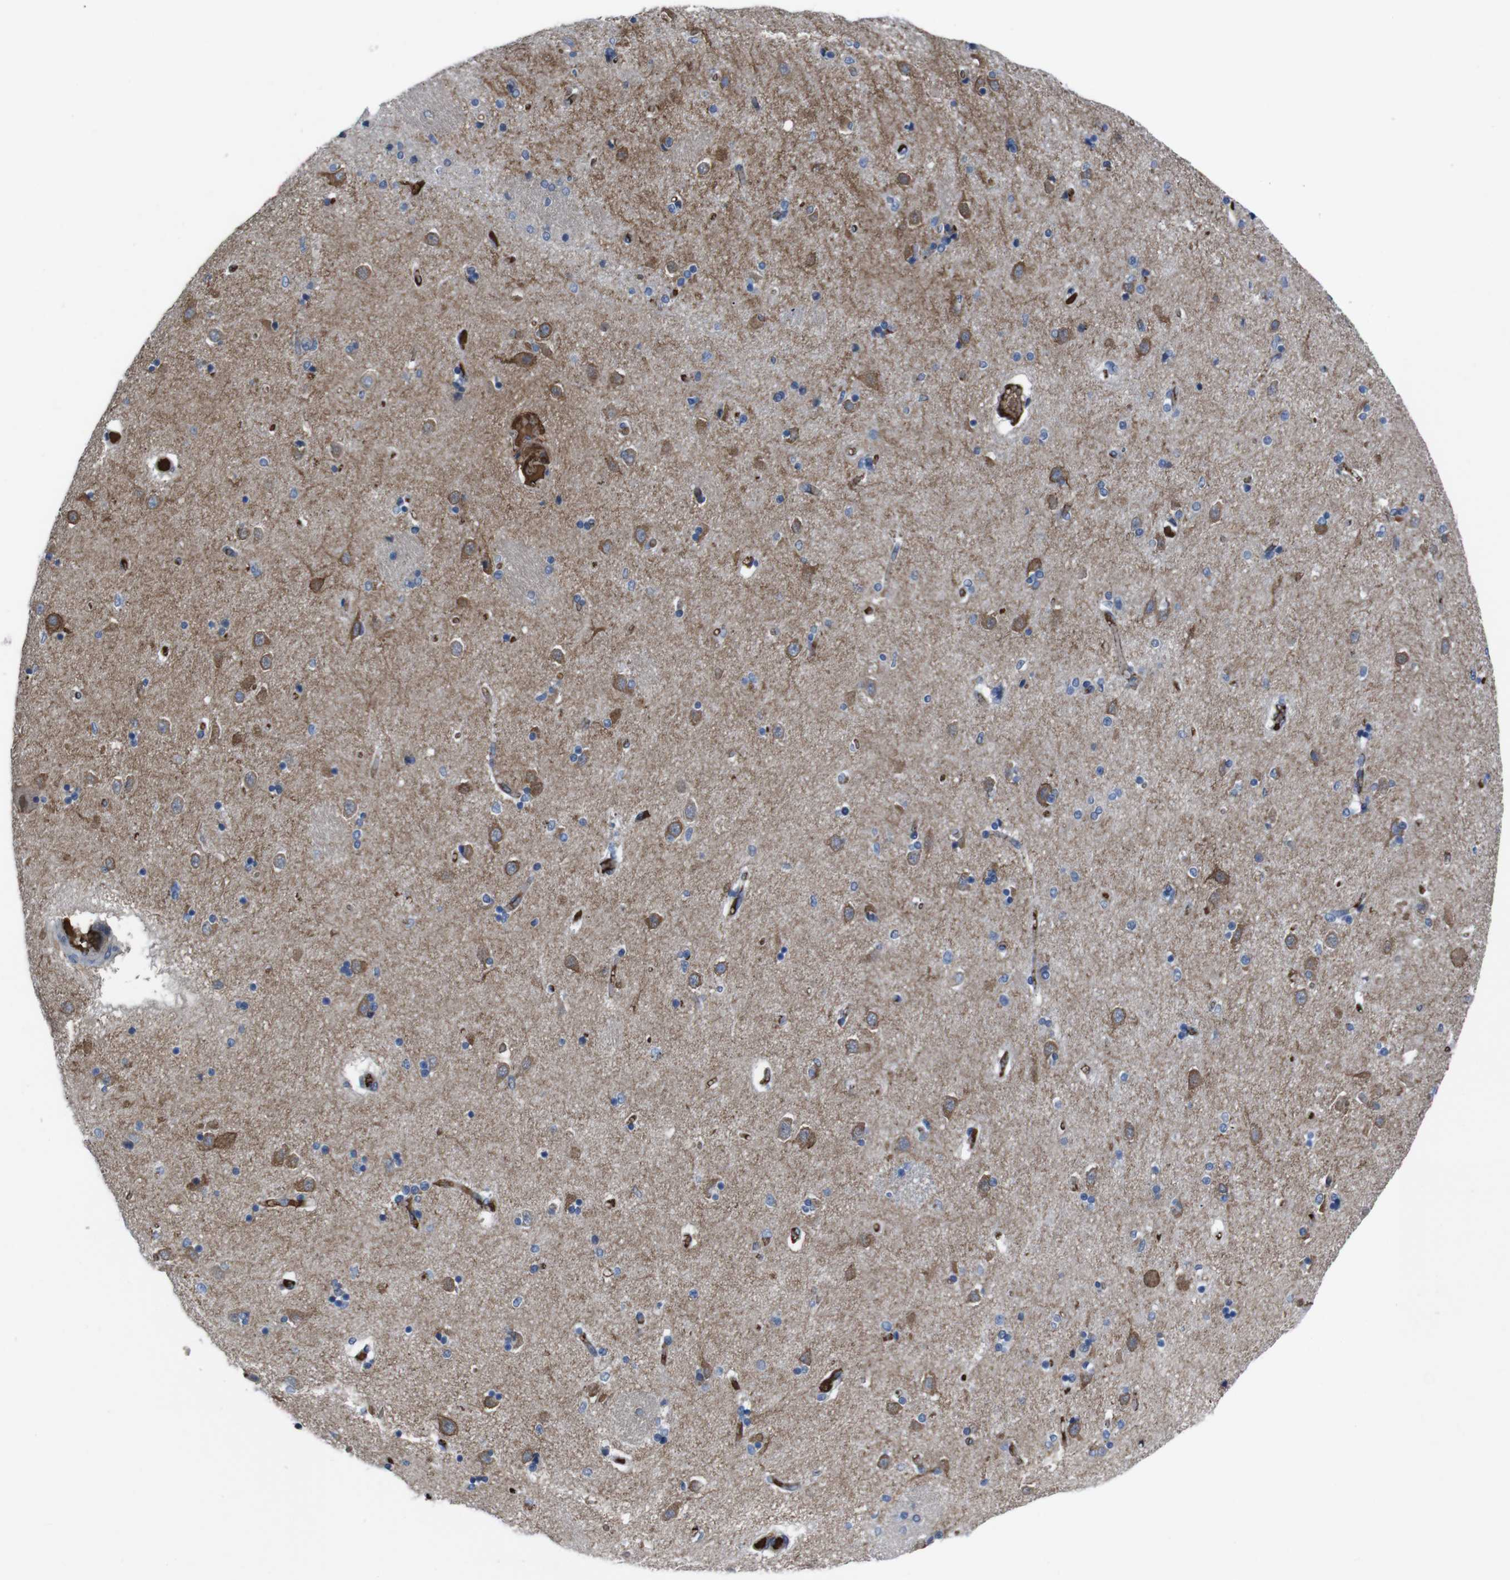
{"staining": {"intensity": "negative", "quantity": "none", "location": "none"}, "tissue": "caudate", "cell_type": "Glial cells", "image_type": "normal", "snomed": [{"axis": "morphology", "description": "Normal tissue, NOS"}, {"axis": "topography", "description": "Lateral ventricle wall"}], "caption": "Glial cells are negative for protein expression in benign human caudate. (Brightfield microscopy of DAB immunohistochemistry at high magnification).", "gene": "SPTB", "patient": {"sex": "female", "age": 54}}